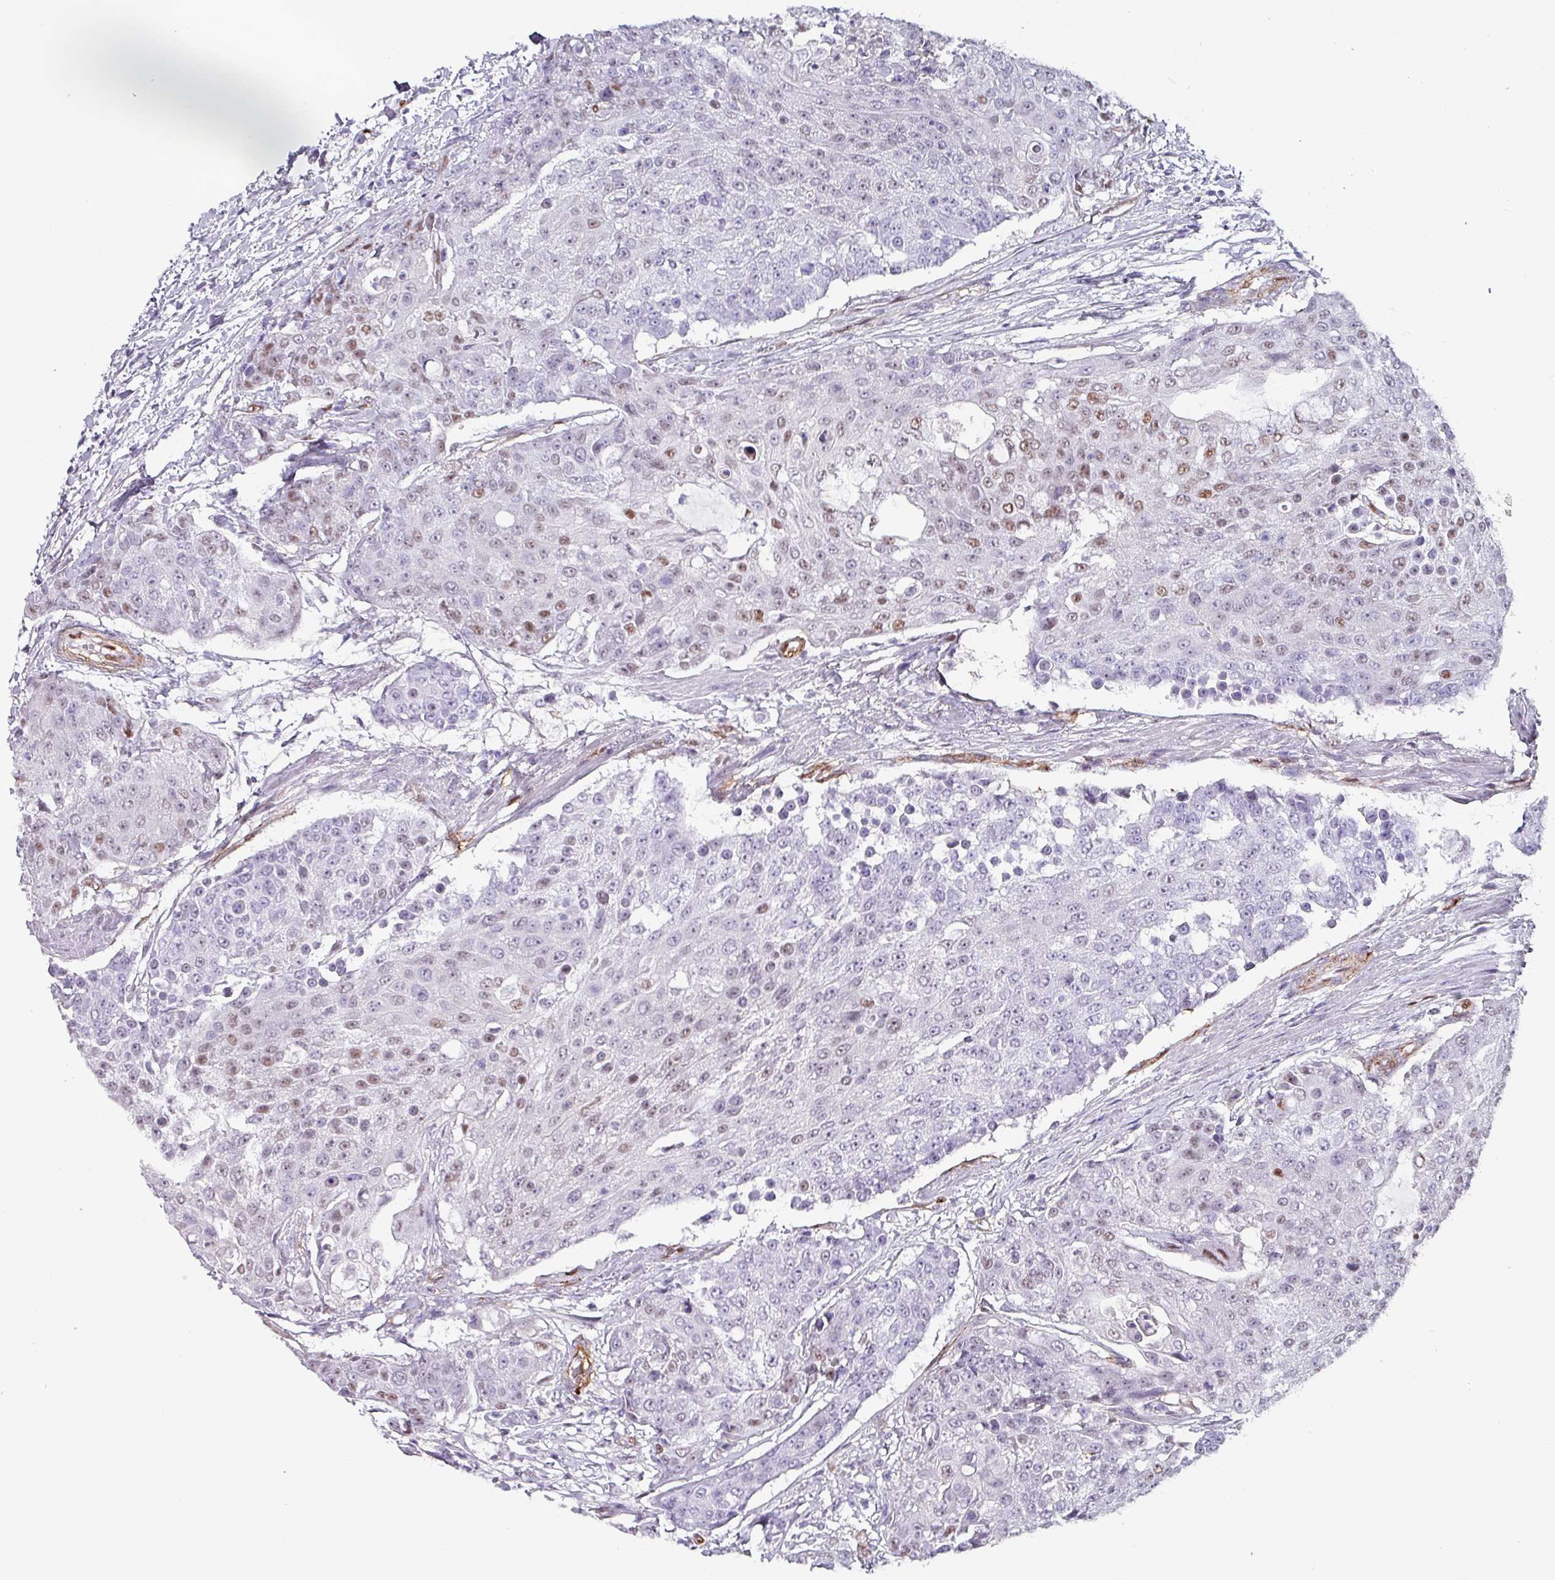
{"staining": {"intensity": "moderate", "quantity": "<25%", "location": "nuclear"}, "tissue": "urothelial cancer", "cell_type": "Tumor cells", "image_type": "cancer", "snomed": [{"axis": "morphology", "description": "Urothelial carcinoma, High grade"}, {"axis": "topography", "description": "Urinary bladder"}], "caption": "Urothelial cancer stained with a protein marker shows moderate staining in tumor cells.", "gene": "ZNF816-ZNF321P", "patient": {"sex": "female", "age": 63}}